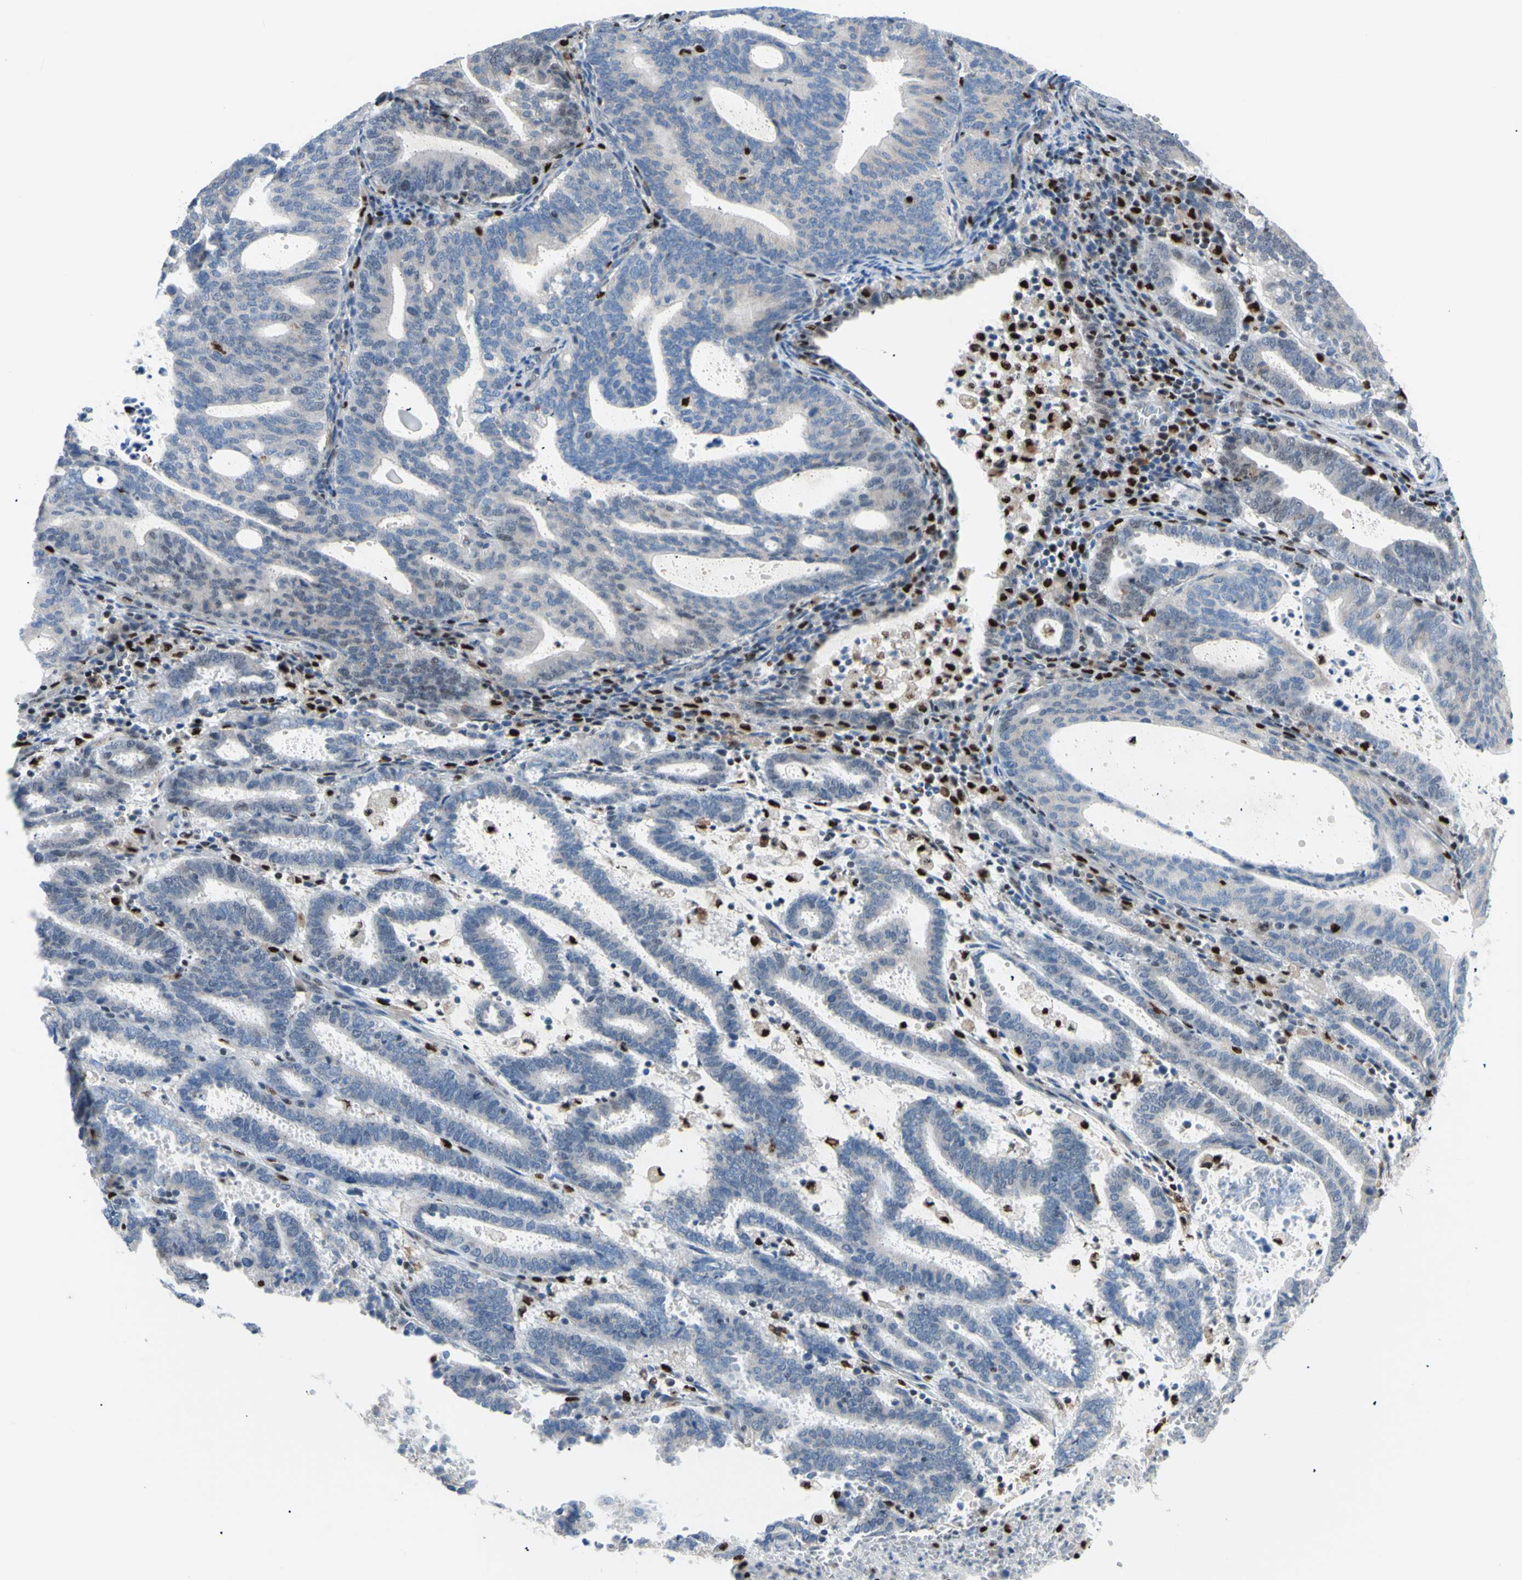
{"staining": {"intensity": "negative", "quantity": "none", "location": "none"}, "tissue": "endometrial cancer", "cell_type": "Tumor cells", "image_type": "cancer", "snomed": [{"axis": "morphology", "description": "Adenocarcinoma, NOS"}, {"axis": "topography", "description": "Uterus"}], "caption": "Micrograph shows no protein staining in tumor cells of endometrial cancer tissue.", "gene": "EED", "patient": {"sex": "female", "age": 83}}